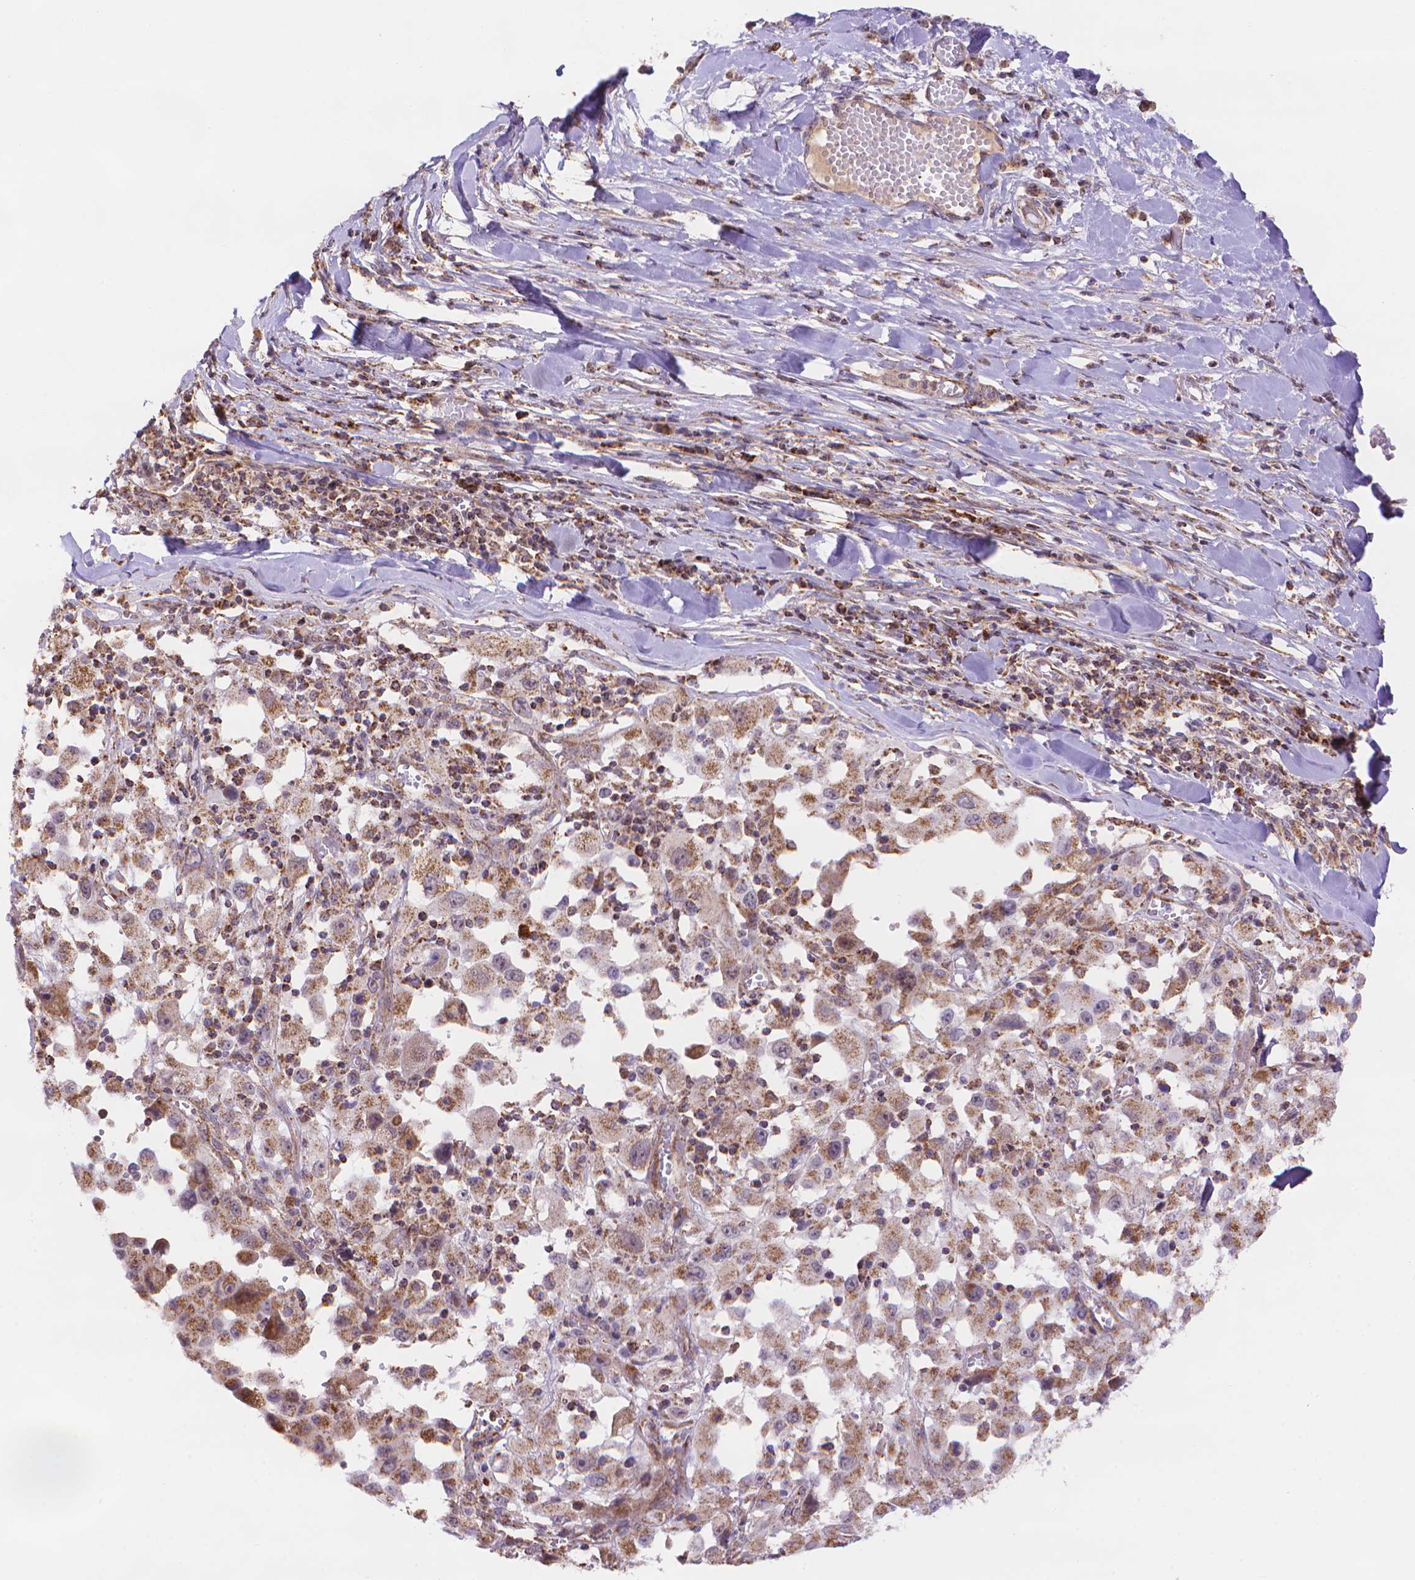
{"staining": {"intensity": "moderate", "quantity": ">75%", "location": "cytoplasmic/membranous"}, "tissue": "melanoma", "cell_type": "Tumor cells", "image_type": "cancer", "snomed": [{"axis": "morphology", "description": "Malignant melanoma, Metastatic site"}, {"axis": "topography", "description": "Lymph node"}], "caption": "IHC (DAB (3,3'-diaminobenzidine)) staining of melanoma exhibits moderate cytoplasmic/membranous protein expression in approximately >75% of tumor cells.", "gene": "CYYR1", "patient": {"sex": "male", "age": 50}}